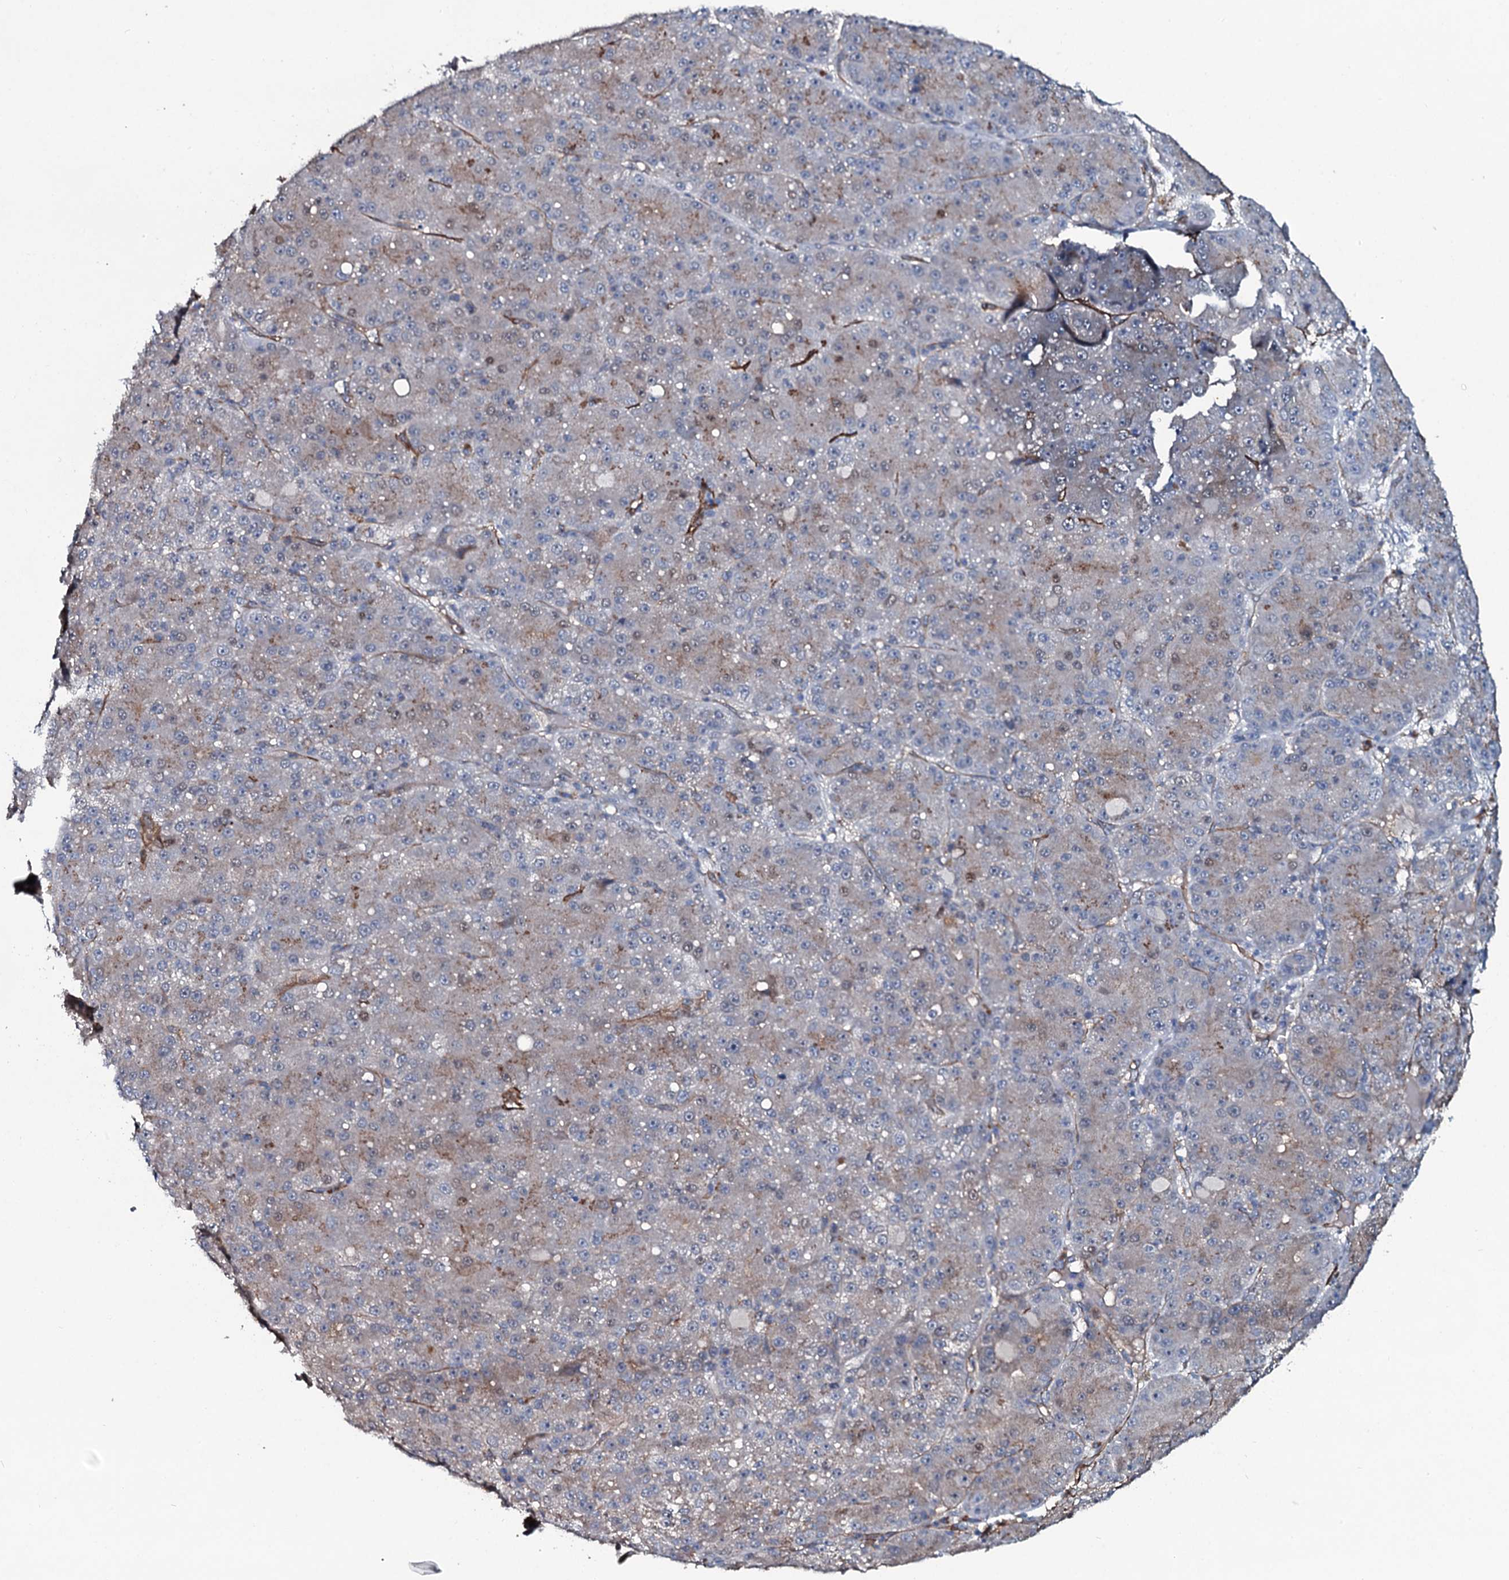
{"staining": {"intensity": "weak", "quantity": ">75%", "location": "cytoplasmic/membranous"}, "tissue": "liver cancer", "cell_type": "Tumor cells", "image_type": "cancer", "snomed": [{"axis": "morphology", "description": "Carcinoma, Hepatocellular, NOS"}, {"axis": "topography", "description": "Liver"}], "caption": "DAB (3,3'-diaminobenzidine) immunohistochemical staining of human liver cancer displays weak cytoplasmic/membranous protein positivity in approximately >75% of tumor cells.", "gene": "CLEC14A", "patient": {"sex": "male", "age": 67}}